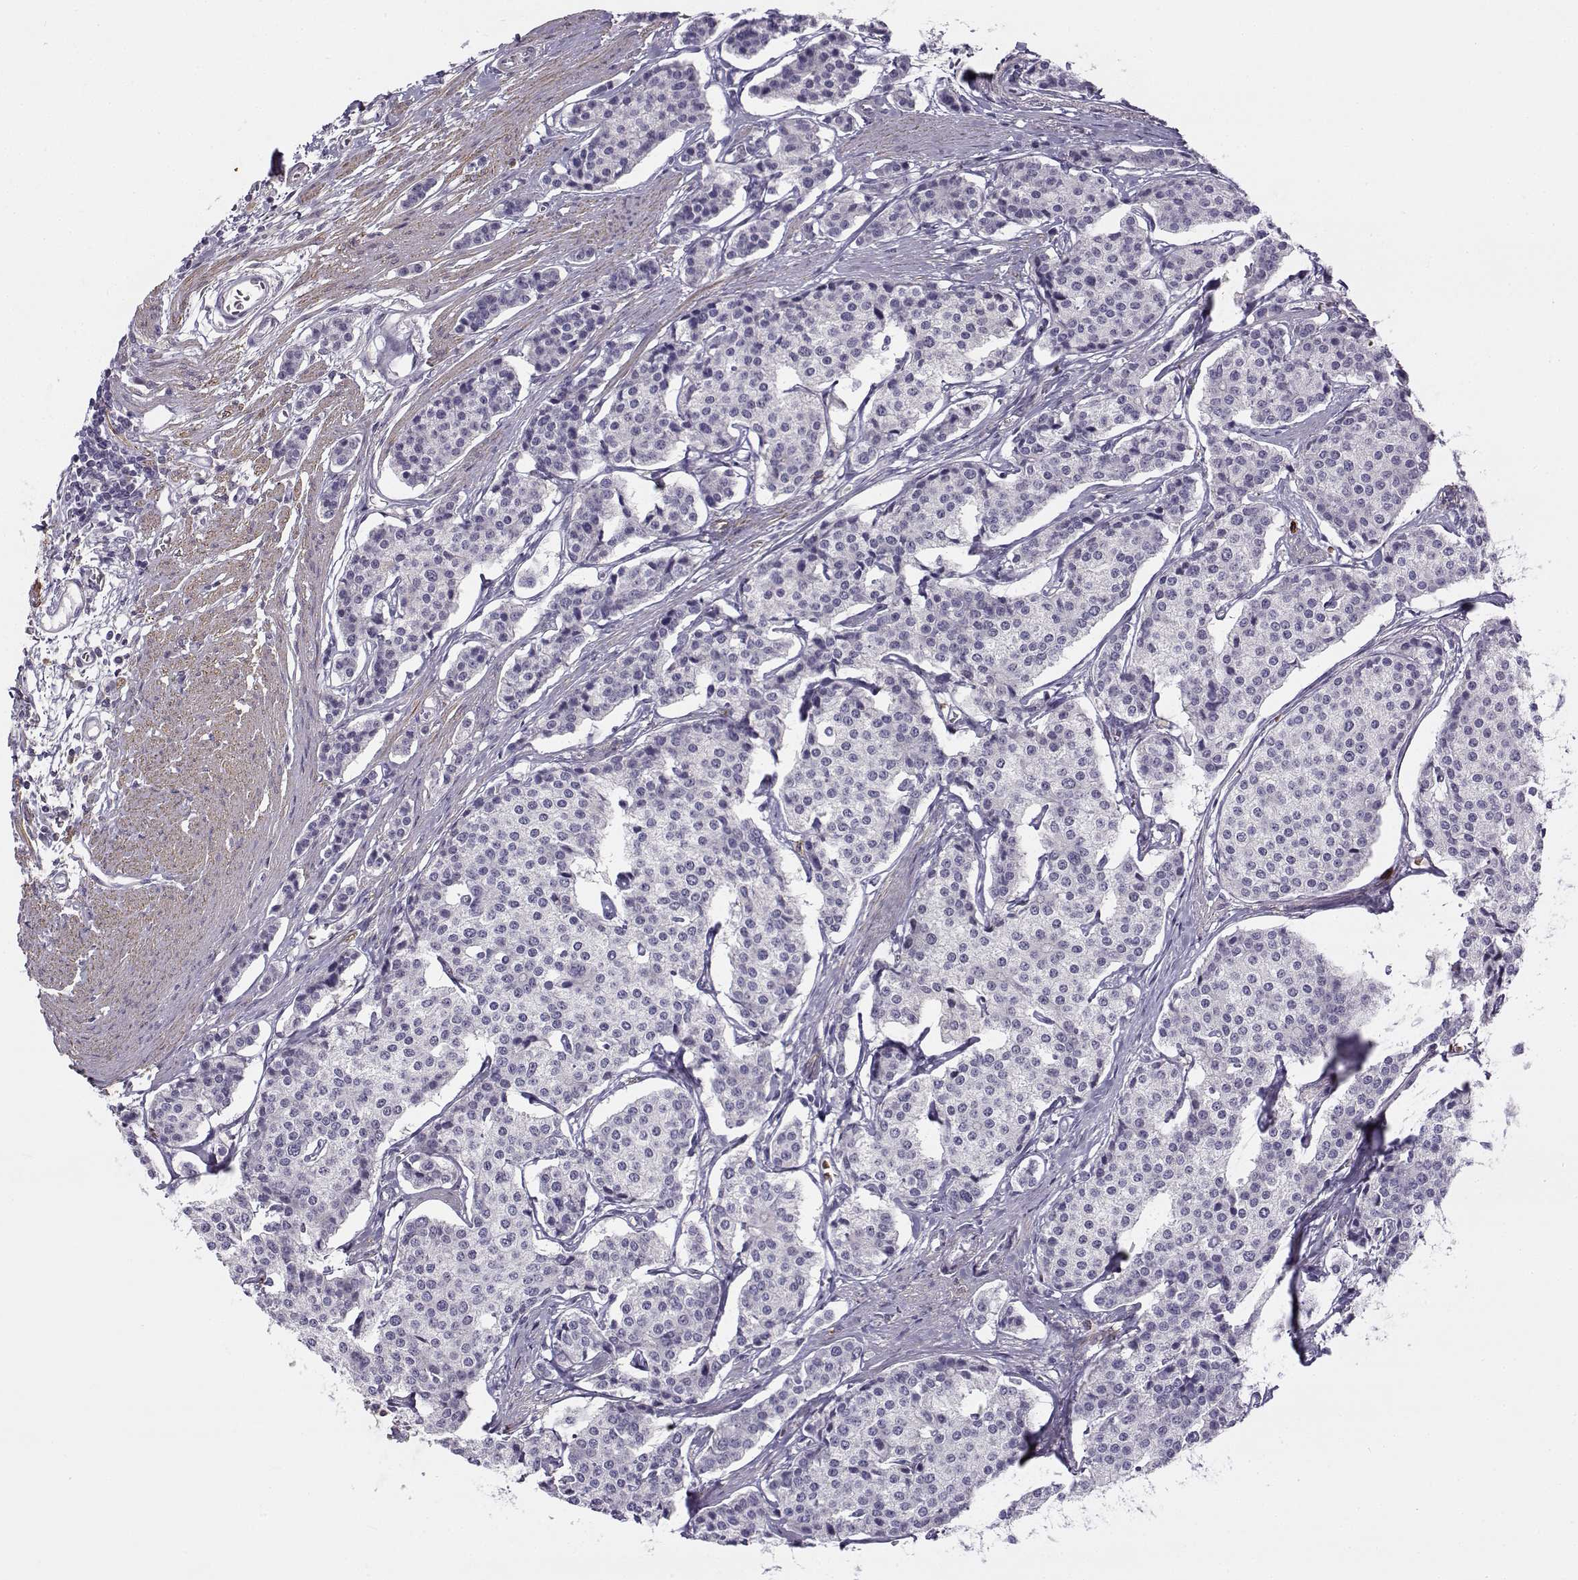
{"staining": {"intensity": "negative", "quantity": "none", "location": "none"}, "tissue": "carcinoid", "cell_type": "Tumor cells", "image_type": "cancer", "snomed": [{"axis": "morphology", "description": "Carcinoid, malignant, NOS"}, {"axis": "topography", "description": "Small intestine"}], "caption": "Immunohistochemistry (IHC) micrograph of neoplastic tissue: human carcinoid stained with DAB reveals no significant protein expression in tumor cells.", "gene": "UCP3", "patient": {"sex": "female", "age": 65}}